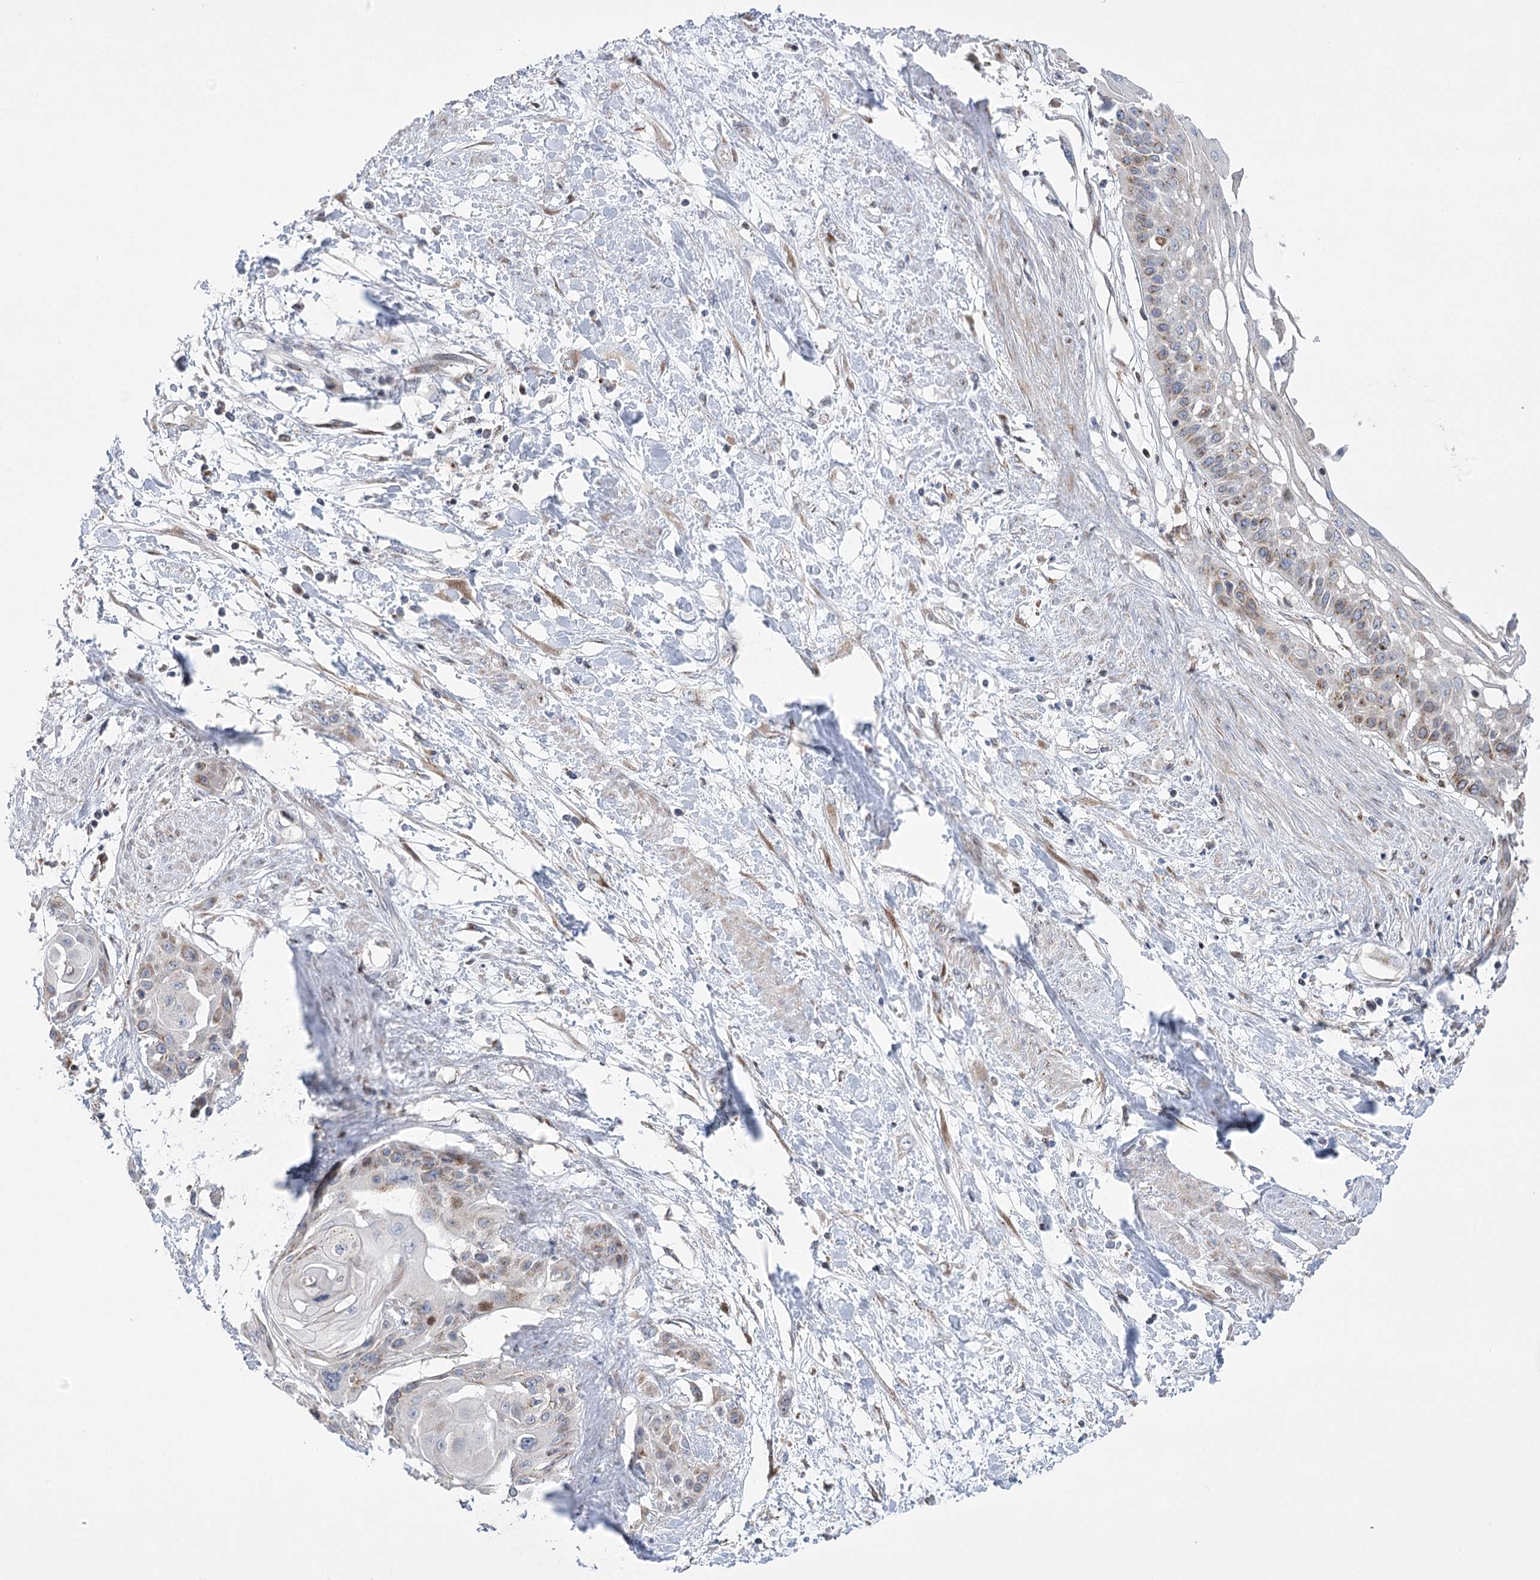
{"staining": {"intensity": "moderate", "quantity": "<25%", "location": "cytoplasmic/membranous,nuclear"}, "tissue": "cervical cancer", "cell_type": "Tumor cells", "image_type": "cancer", "snomed": [{"axis": "morphology", "description": "Squamous cell carcinoma, NOS"}, {"axis": "topography", "description": "Cervix"}], "caption": "IHC (DAB (3,3'-diaminobenzidine)) staining of human cervical squamous cell carcinoma shows moderate cytoplasmic/membranous and nuclear protein staining in about <25% of tumor cells.", "gene": "NME7", "patient": {"sex": "female", "age": 57}}